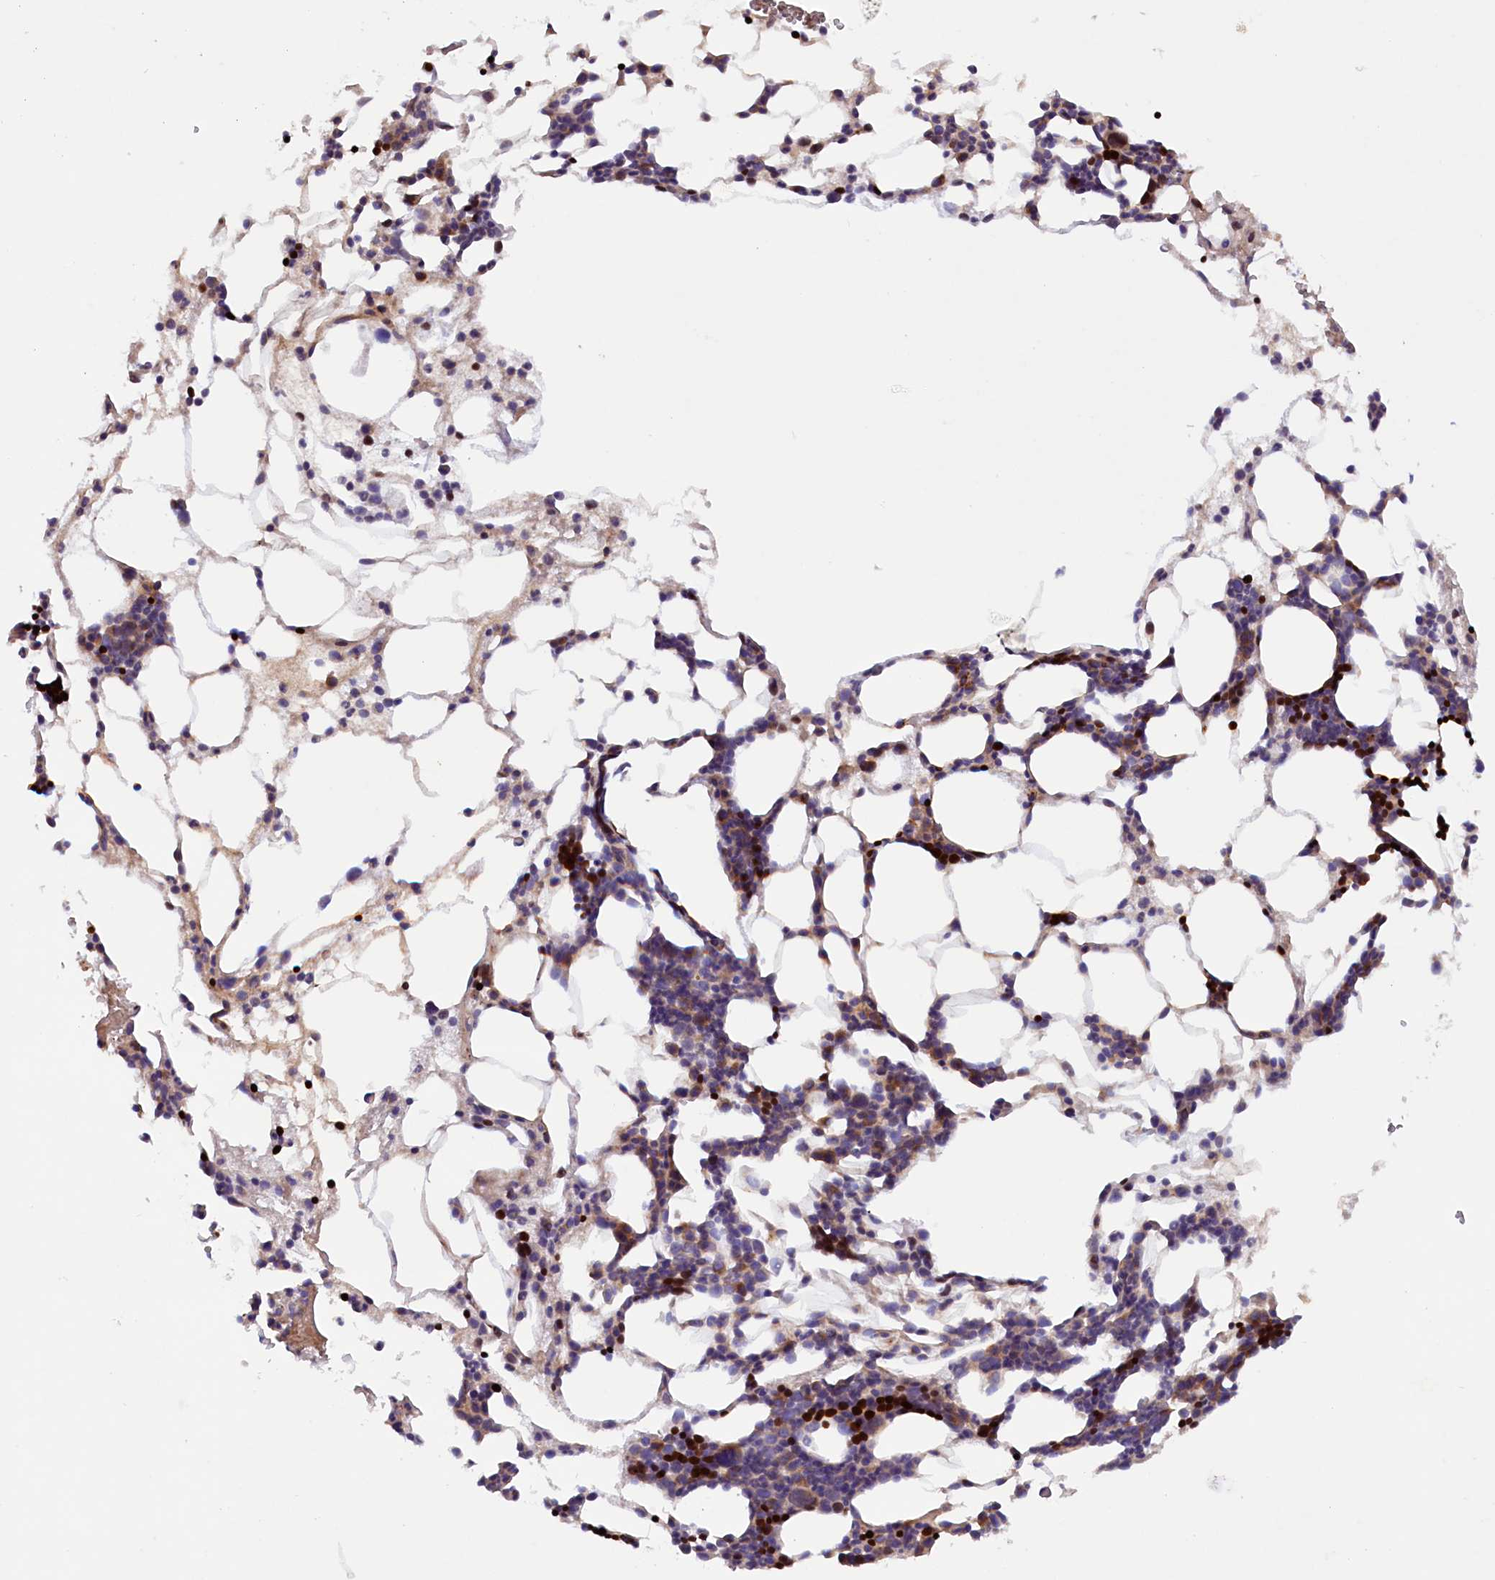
{"staining": {"intensity": "strong", "quantity": "25%-75%", "location": "nuclear"}, "tissue": "bone marrow", "cell_type": "Hematopoietic cells", "image_type": "normal", "snomed": [{"axis": "morphology", "description": "Normal tissue, NOS"}, {"axis": "morphology", "description": "Inflammation, NOS"}, {"axis": "topography", "description": "Bone marrow"}], "caption": "Brown immunohistochemical staining in normal human bone marrow demonstrates strong nuclear expression in approximately 25%-75% of hematopoietic cells.", "gene": "ARRDC4", "patient": {"sex": "female", "age": 78}}